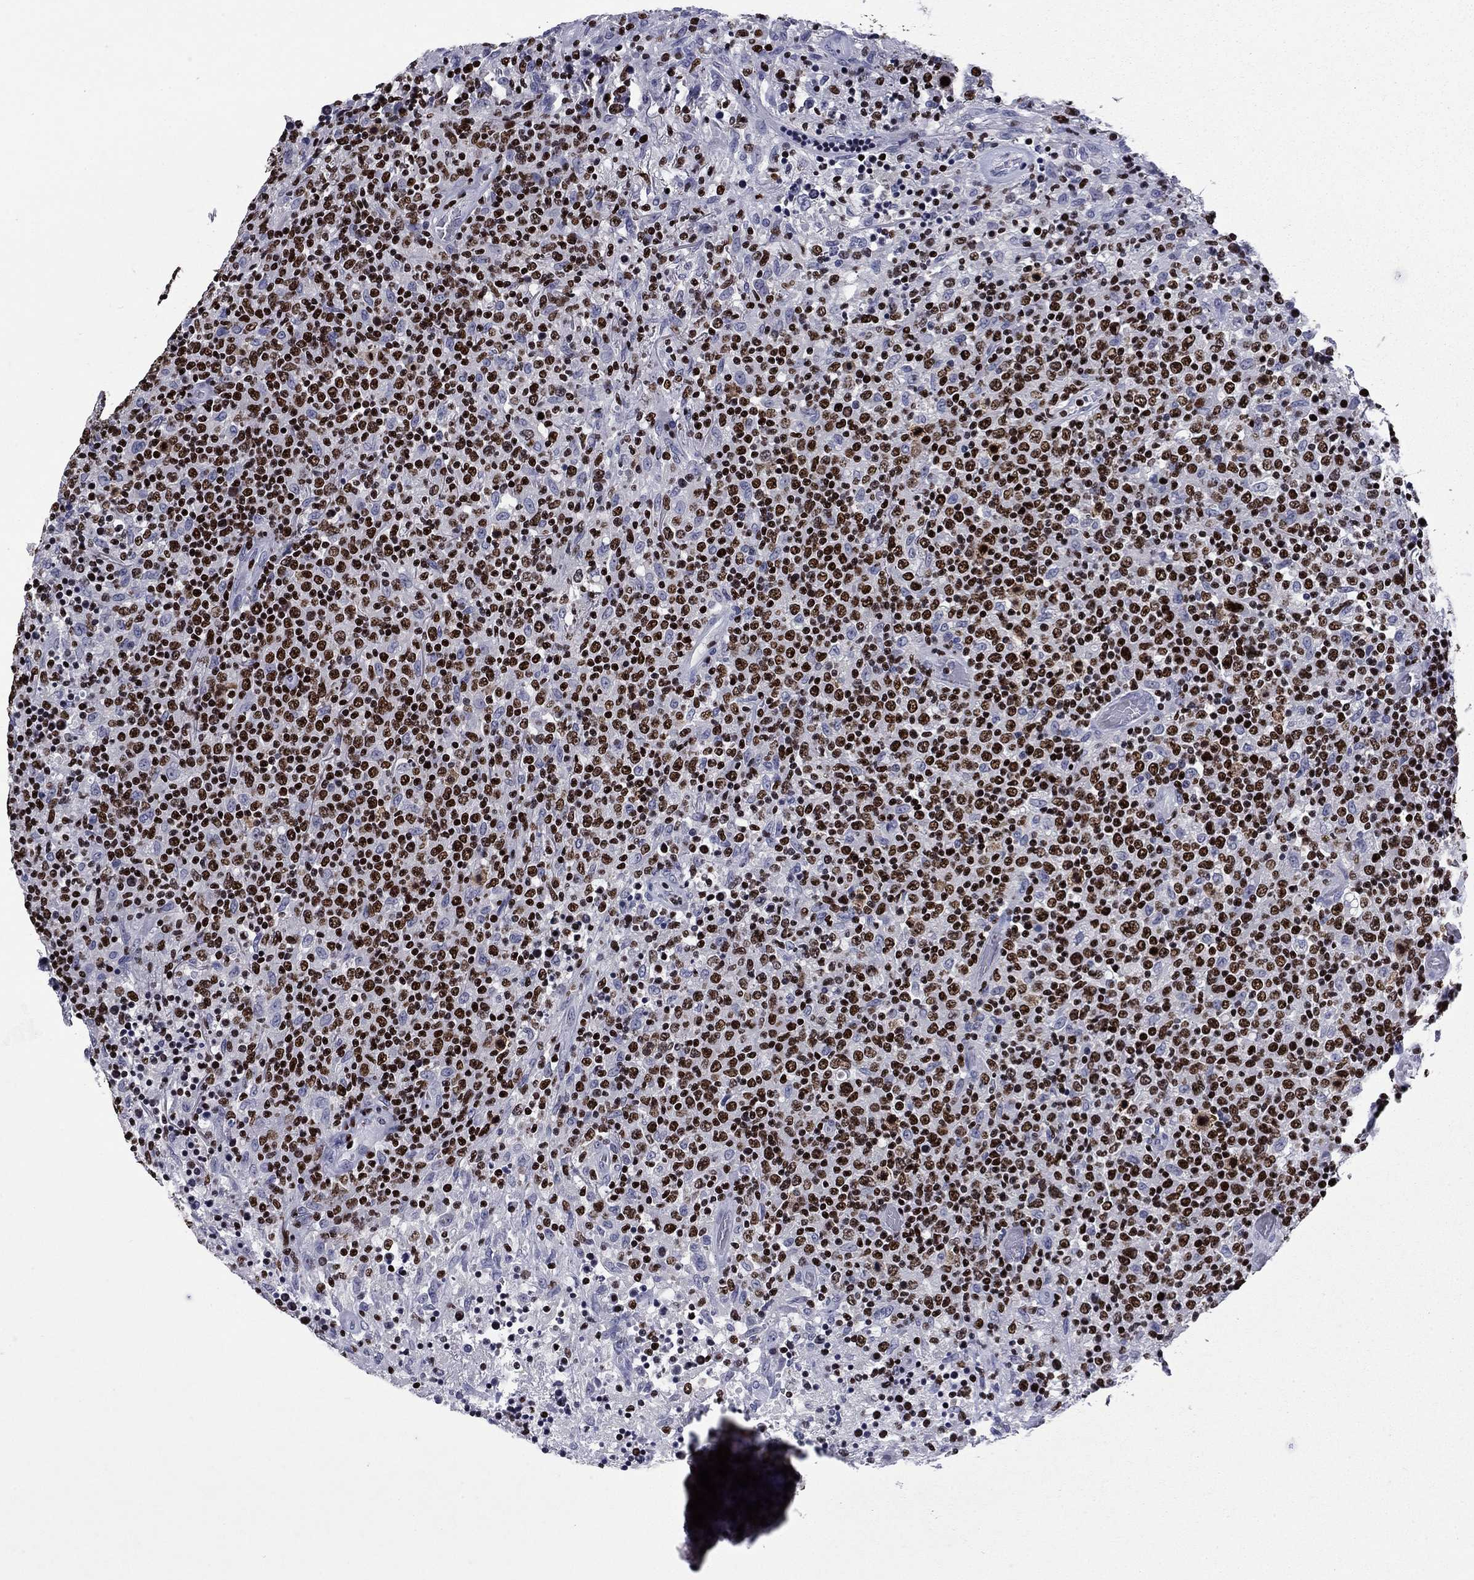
{"staining": {"intensity": "strong", "quantity": ">75%", "location": "nuclear"}, "tissue": "lymphoma", "cell_type": "Tumor cells", "image_type": "cancer", "snomed": [{"axis": "morphology", "description": "Malignant lymphoma, non-Hodgkin's type, High grade"}, {"axis": "topography", "description": "Lung"}], "caption": "This is an image of immunohistochemistry staining of malignant lymphoma, non-Hodgkin's type (high-grade), which shows strong positivity in the nuclear of tumor cells.", "gene": "IKZF3", "patient": {"sex": "male", "age": 79}}